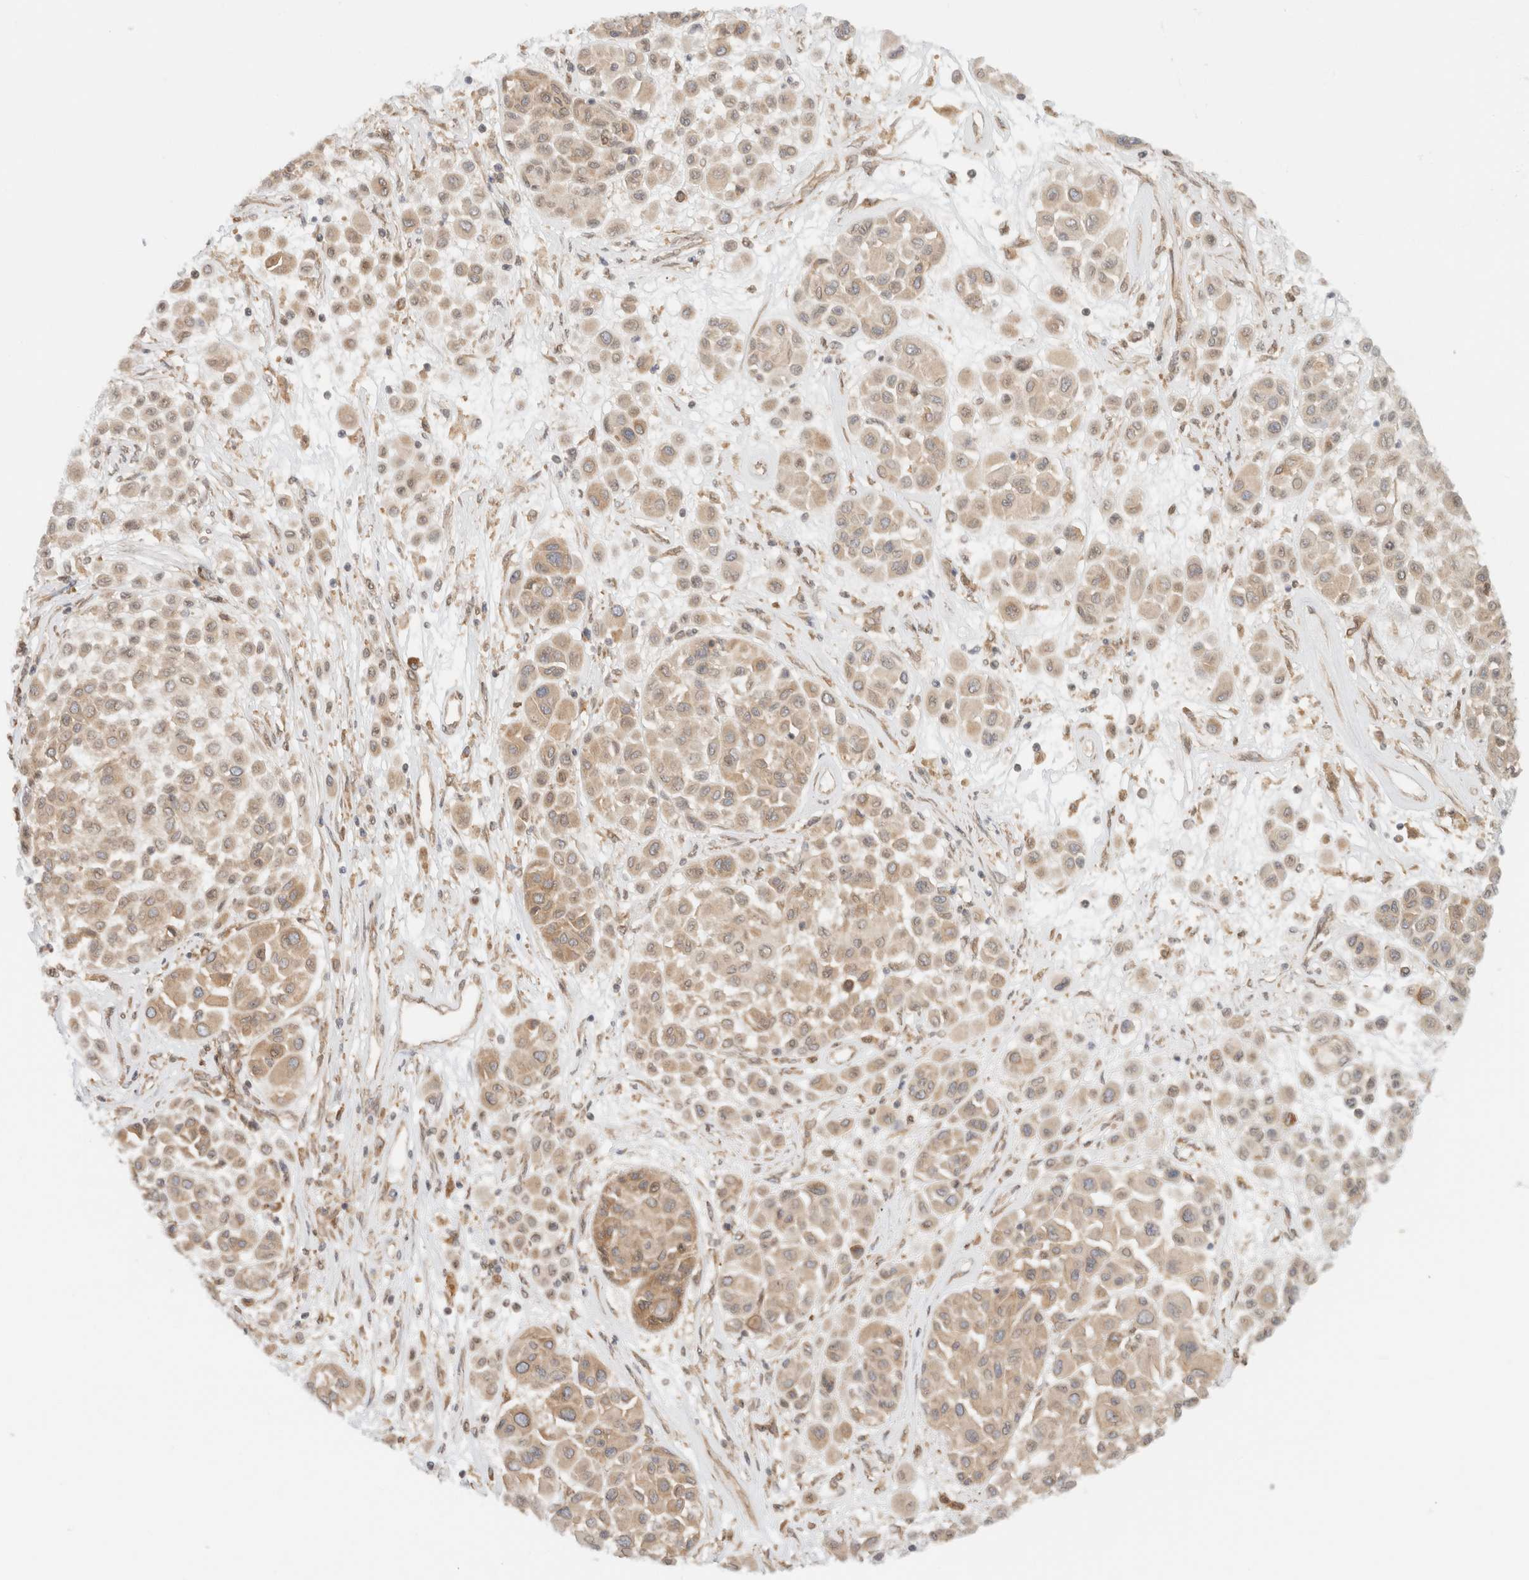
{"staining": {"intensity": "weak", "quantity": ">75%", "location": "cytoplasmic/membranous"}, "tissue": "melanoma", "cell_type": "Tumor cells", "image_type": "cancer", "snomed": [{"axis": "morphology", "description": "Malignant melanoma, Metastatic site"}, {"axis": "topography", "description": "Soft tissue"}], "caption": "Immunohistochemistry micrograph of neoplastic tissue: malignant melanoma (metastatic site) stained using immunohistochemistry shows low levels of weak protein expression localized specifically in the cytoplasmic/membranous of tumor cells, appearing as a cytoplasmic/membranous brown color.", "gene": "ARFGEF2", "patient": {"sex": "male", "age": 41}}